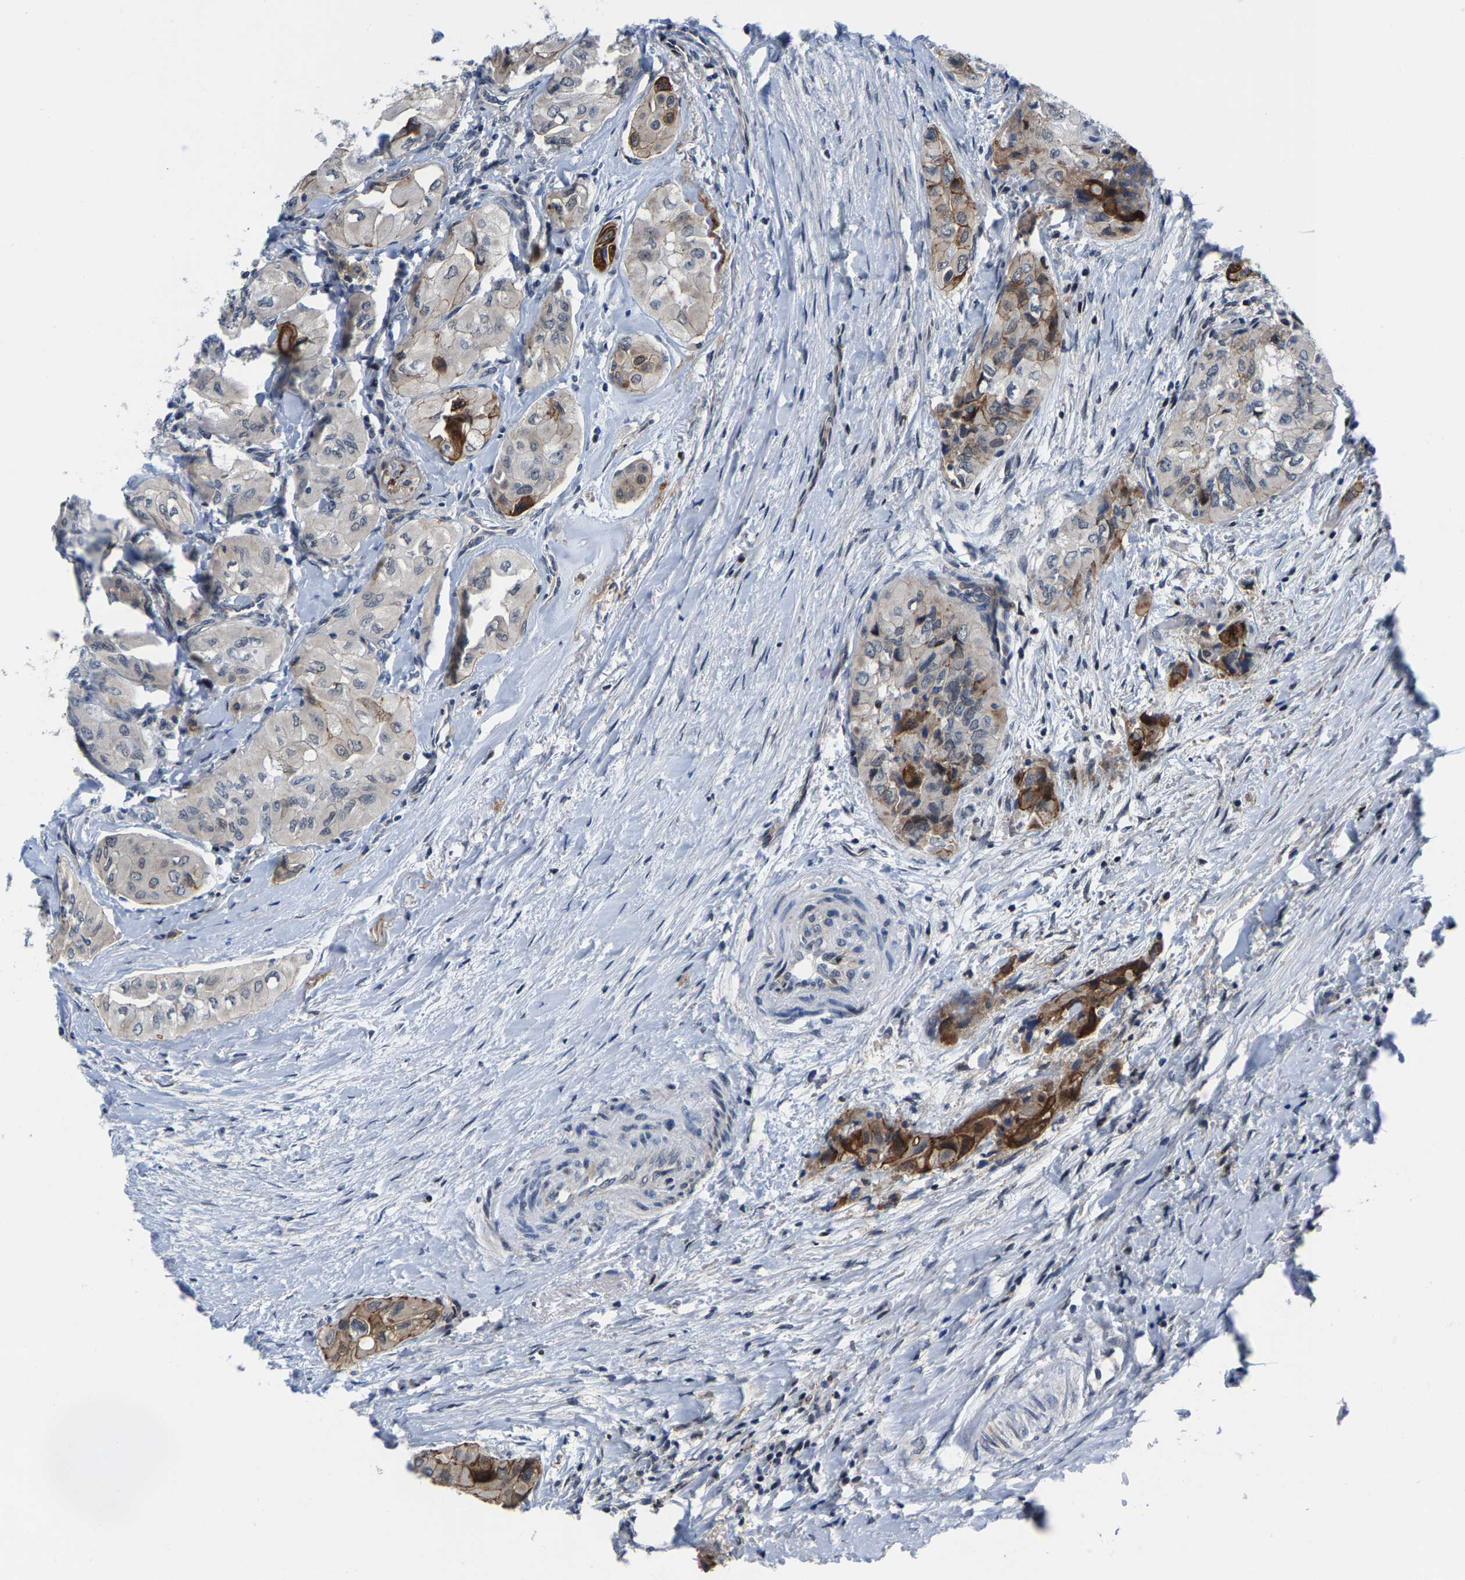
{"staining": {"intensity": "moderate", "quantity": "<25%", "location": "cytoplasmic/membranous"}, "tissue": "thyroid cancer", "cell_type": "Tumor cells", "image_type": "cancer", "snomed": [{"axis": "morphology", "description": "Papillary adenocarcinoma, NOS"}, {"axis": "topography", "description": "Thyroid gland"}], "caption": "Thyroid papillary adenocarcinoma stained for a protein demonstrates moderate cytoplasmic/membranous positivity in tumor cells.", "gene": "GTPBP10", "patient": {"sex": "female", "age": 59}}